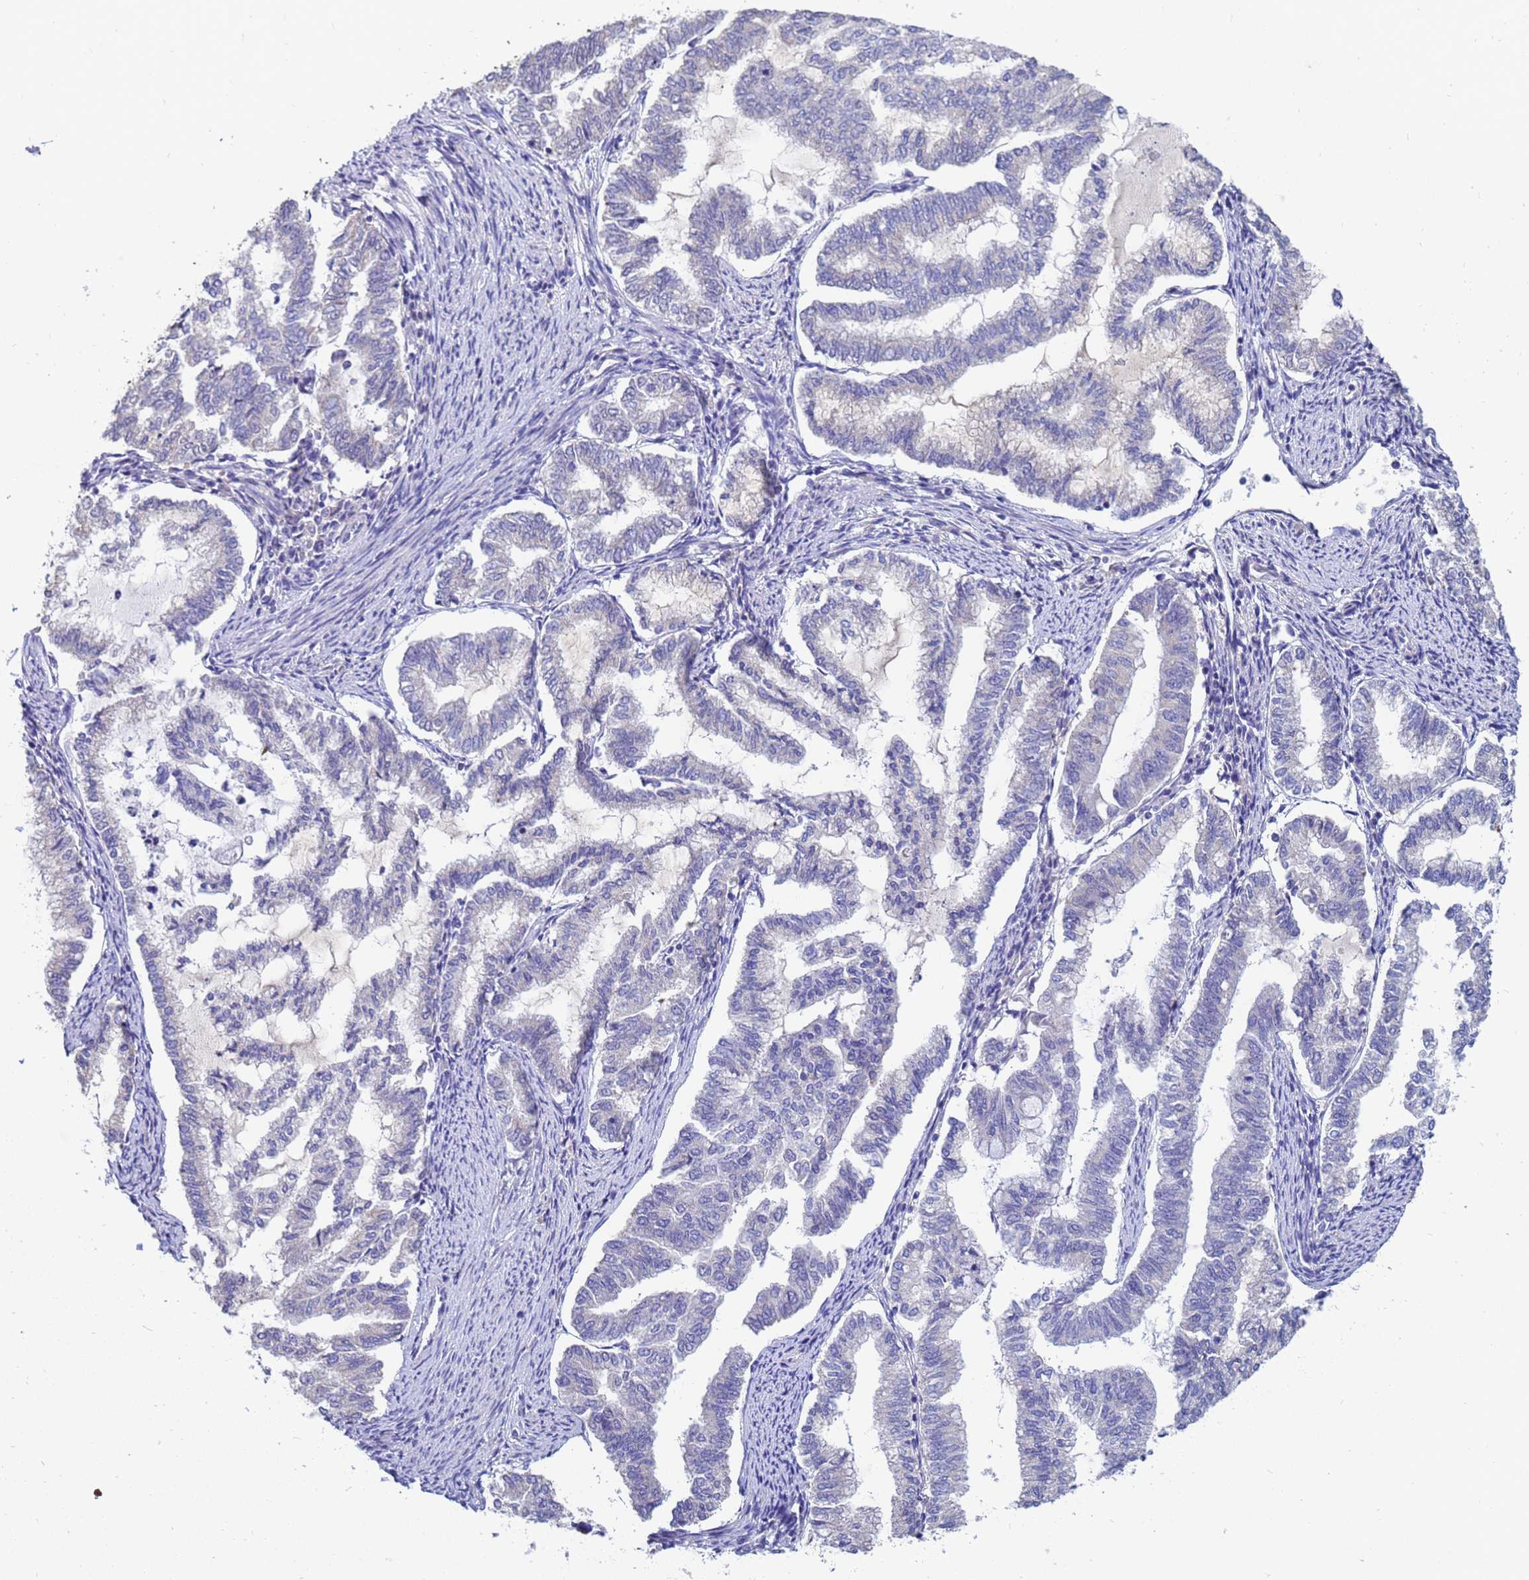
{"staining": {"intensity": "negative", "quantity": "none", "location": "none"}, "tissue": "endometrial cancer", "cell_type": "Tumor cells", "image_type": "cancer", "snomed": [{"axis": "morphology", "description": "Adenocarcinoma, NOS"}, {"axis": "topography", "description": "Endometrium"}], "caption": "IHC photomicrograph of endometrial cancer (adenocarcinoma) stained for a protein (brown), which exhibits no staining in tumor cells. (Brightfield microscopy of DAB (3,3'-diaminobenzidine) IHC at high magnification).", "gene": "IHO1", "patient": {"sex": "female", "age": 79}}